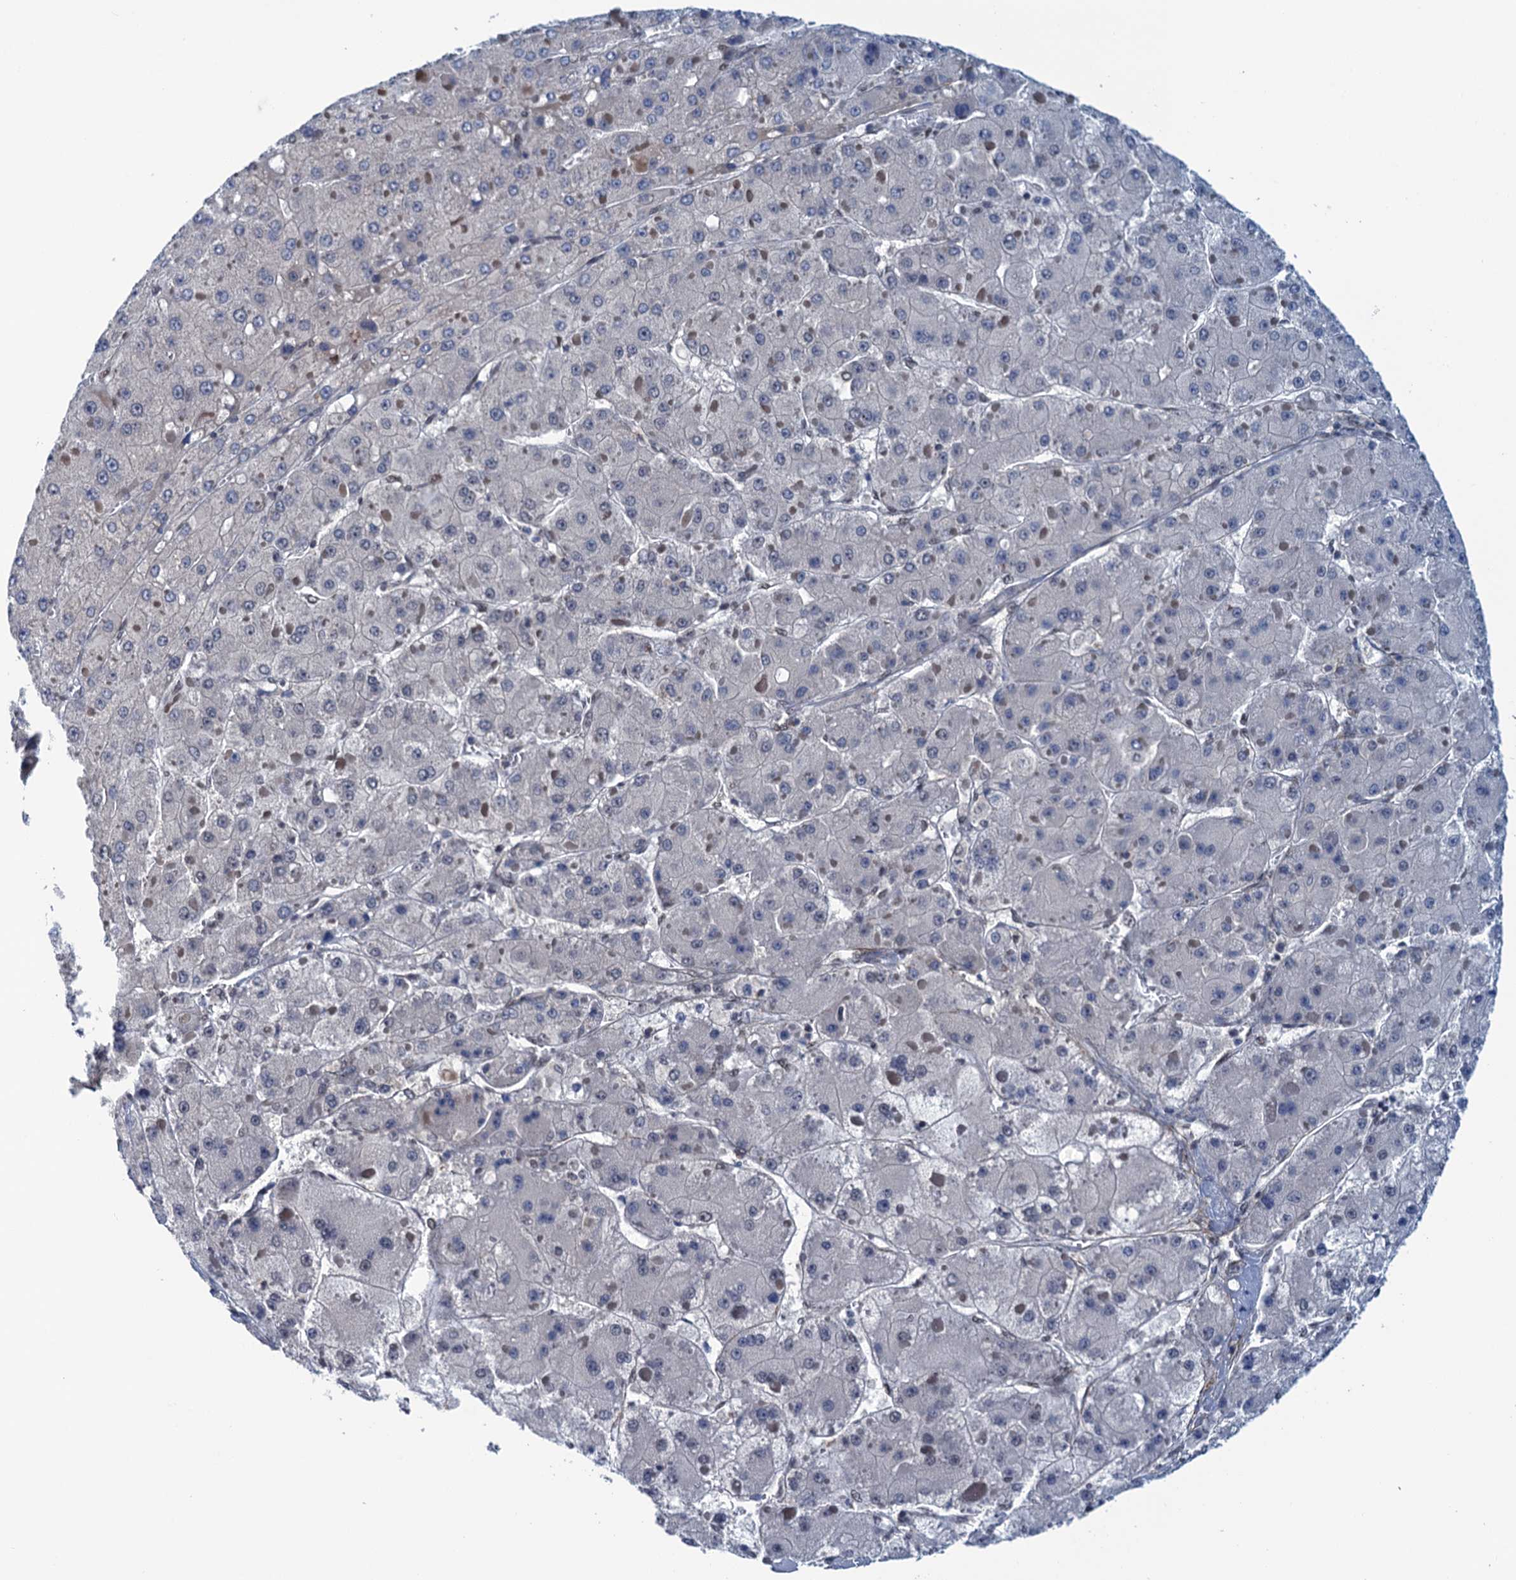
{"staining": {"intensity": "negative", "quantity": "none", "location": "none"}, "tissue": "liver cancer", "cell_type": "Tumor cells", "image_type": "cancer", "snomed": [{"axis": "morphology", "description": "Carcinoma, Hepatocellular, NOS"}, {"axis": "topography", "description": "Liver"}], "caption": "Liver cancer (hepatocellular carcinoma) stained for a protein using immunohistochemistry (IHC) displays no positivity tumor cells.", "gene": "SAE1", "patient": {"sex": "female", "age": 73}}